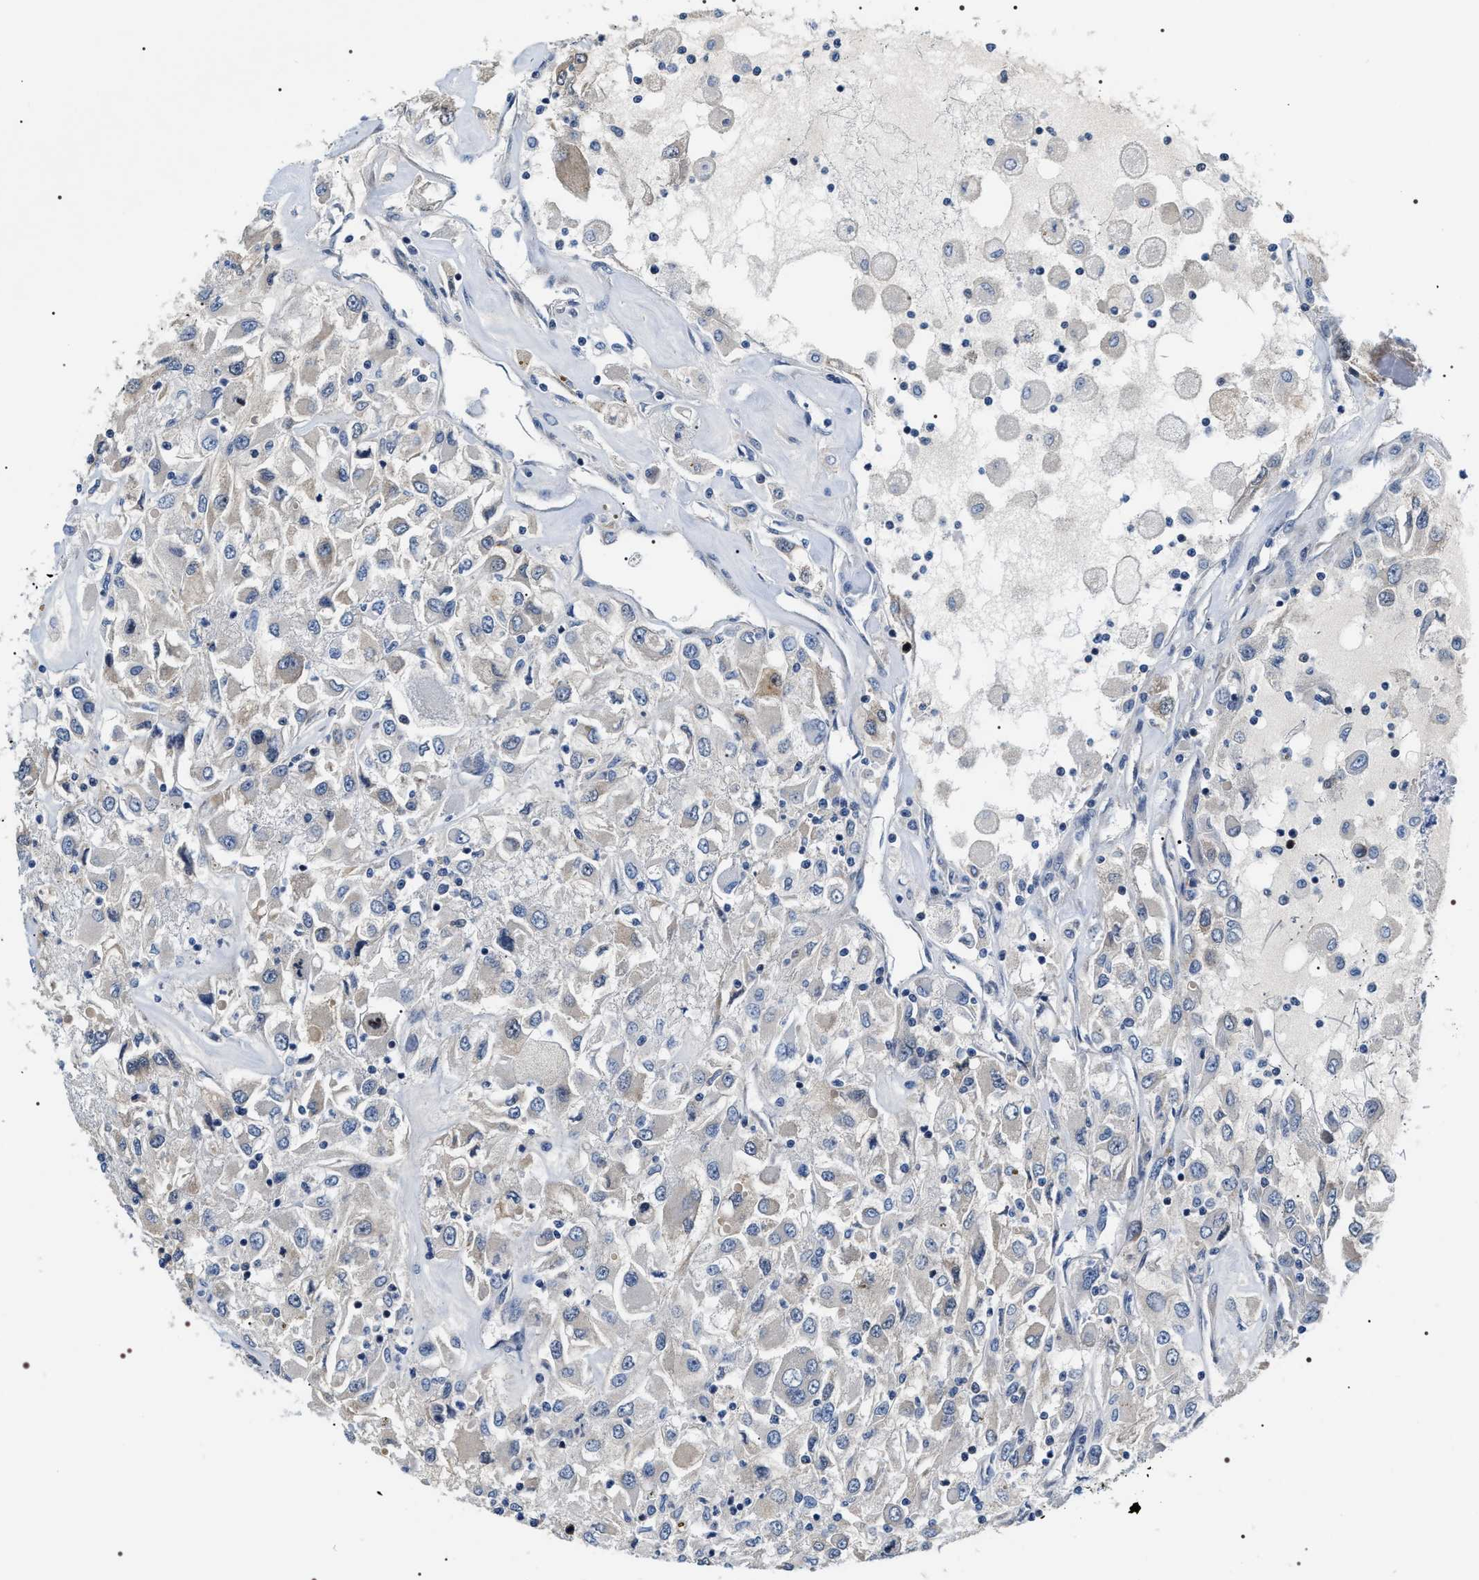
{"staining": {"intensity": "negative", "quantity": "none", "location": "none"}, "tissue": "renal cancer", "cell_type": "Tumor cells", "image_type": "cancer", "snomed": [{"axis": "morphology", "description": "Adenocarcinoma, NOS"}, {"axis": "topography", "description": "Kidney"}], "caption": "DAB immunohistochemical staining of human renal cancer (adenocarcinoma) shows no significant positivity in tumor cells.", "gene": "BAG2", "patient": {"sex": "female", "age": 52}}